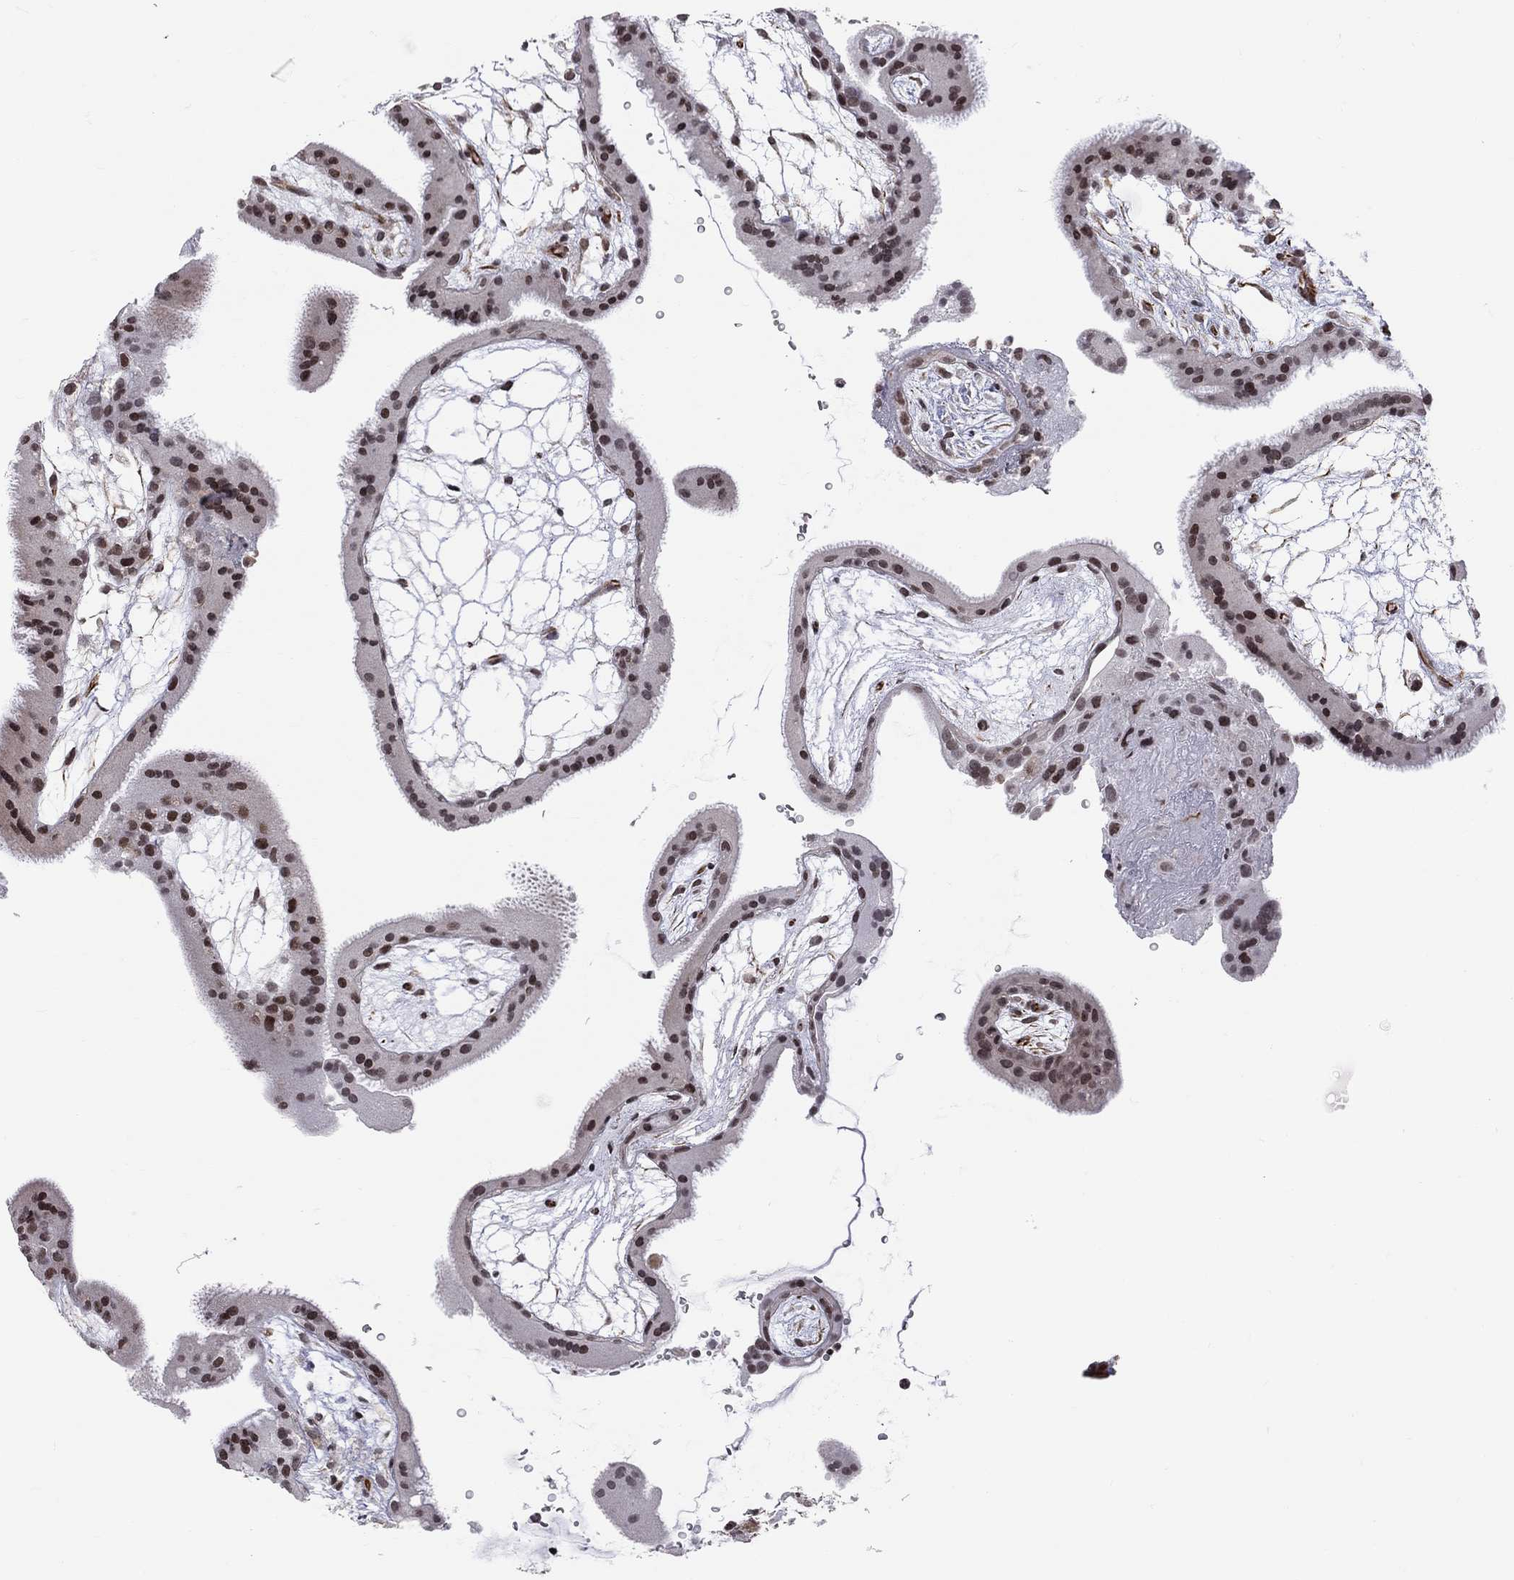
{"staining": {"intensity": "moderate", "quantity": ">75%", "location": "cytoplasmic/membranous"}, "tissue": "placenta", "cell_type": "Decidual cells", "image_type": "normal", "snomed": [{"axis": "morphology", "description": "Normal tissue, NOS"}, {"axis": "topography", "description": "Placenta"}], "caption": "Placenta stained for a protein shows moderate cytoplasmic/membranous positivity in decidual cells. The staining was performed using DAB, with brown indicating positive protein expression. Nuclei are stained blue with hematoxylin.", "gene": "MTNR1B", "patient": {"sex": "female", "age": 19}}